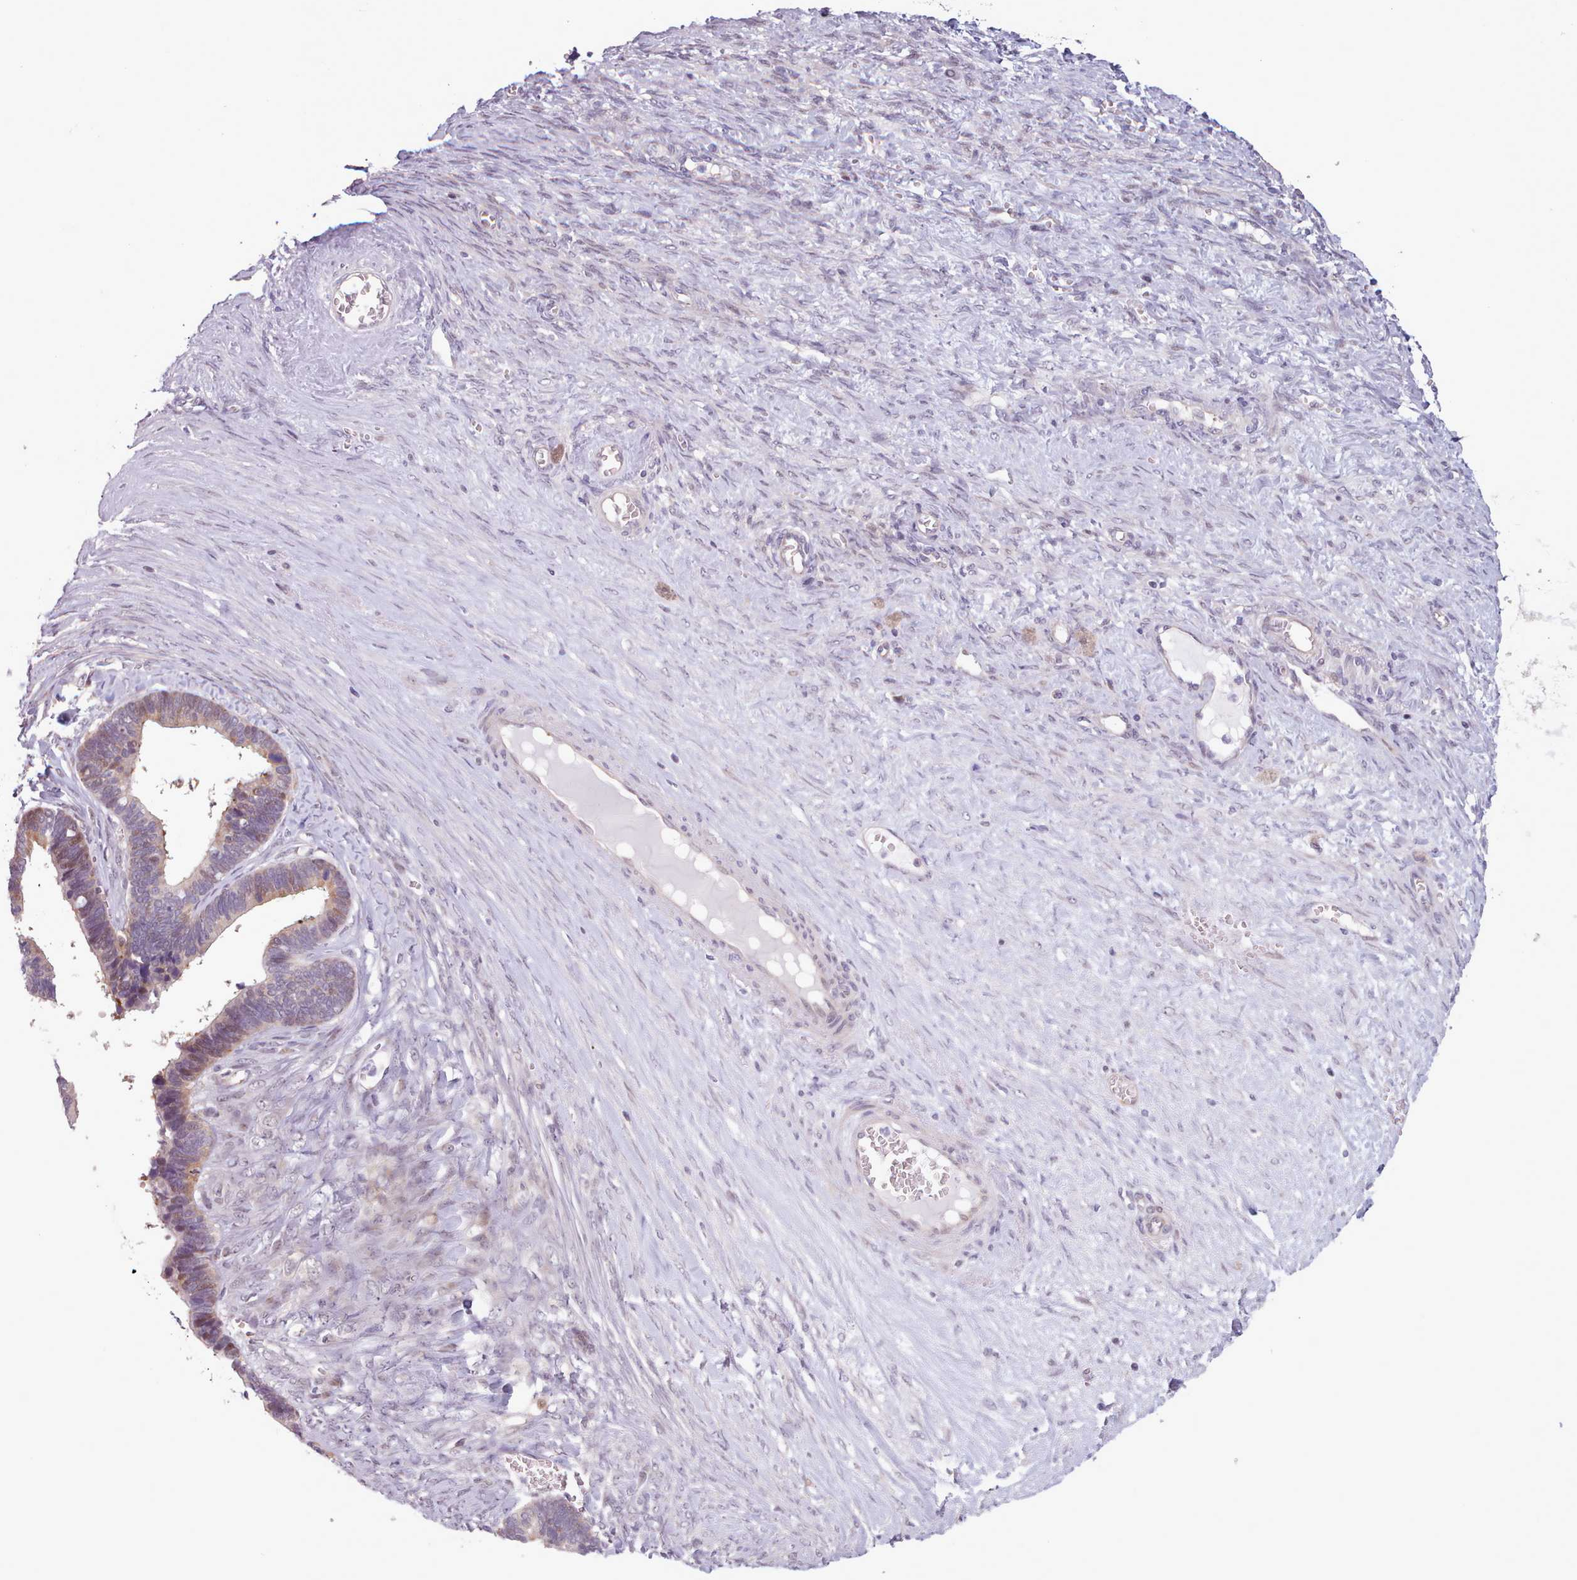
{"staining": {"intensity": "weak", "quantity": "25%-75%", "location": "cytoplasmic/membranous"}, "tissue": "ovarian cancer", "cell_type": "Tumor cells", "image_type": "cancer", "snomed": [{"axis": "morphology", "description": "Cystadenocarcinoma, serous, NOS"}, {"axis": "topography", "description": "Ovary"}], "caption": "This histopathology image exhibits IHC staining of ovarian serous cystadenocarcinoma, with low weak cytoplasmic/membranous staining in about 25%-75% of tumor cells.", "gene": "KBTBD7", "patient": {"sex": "female", "age": 56}}